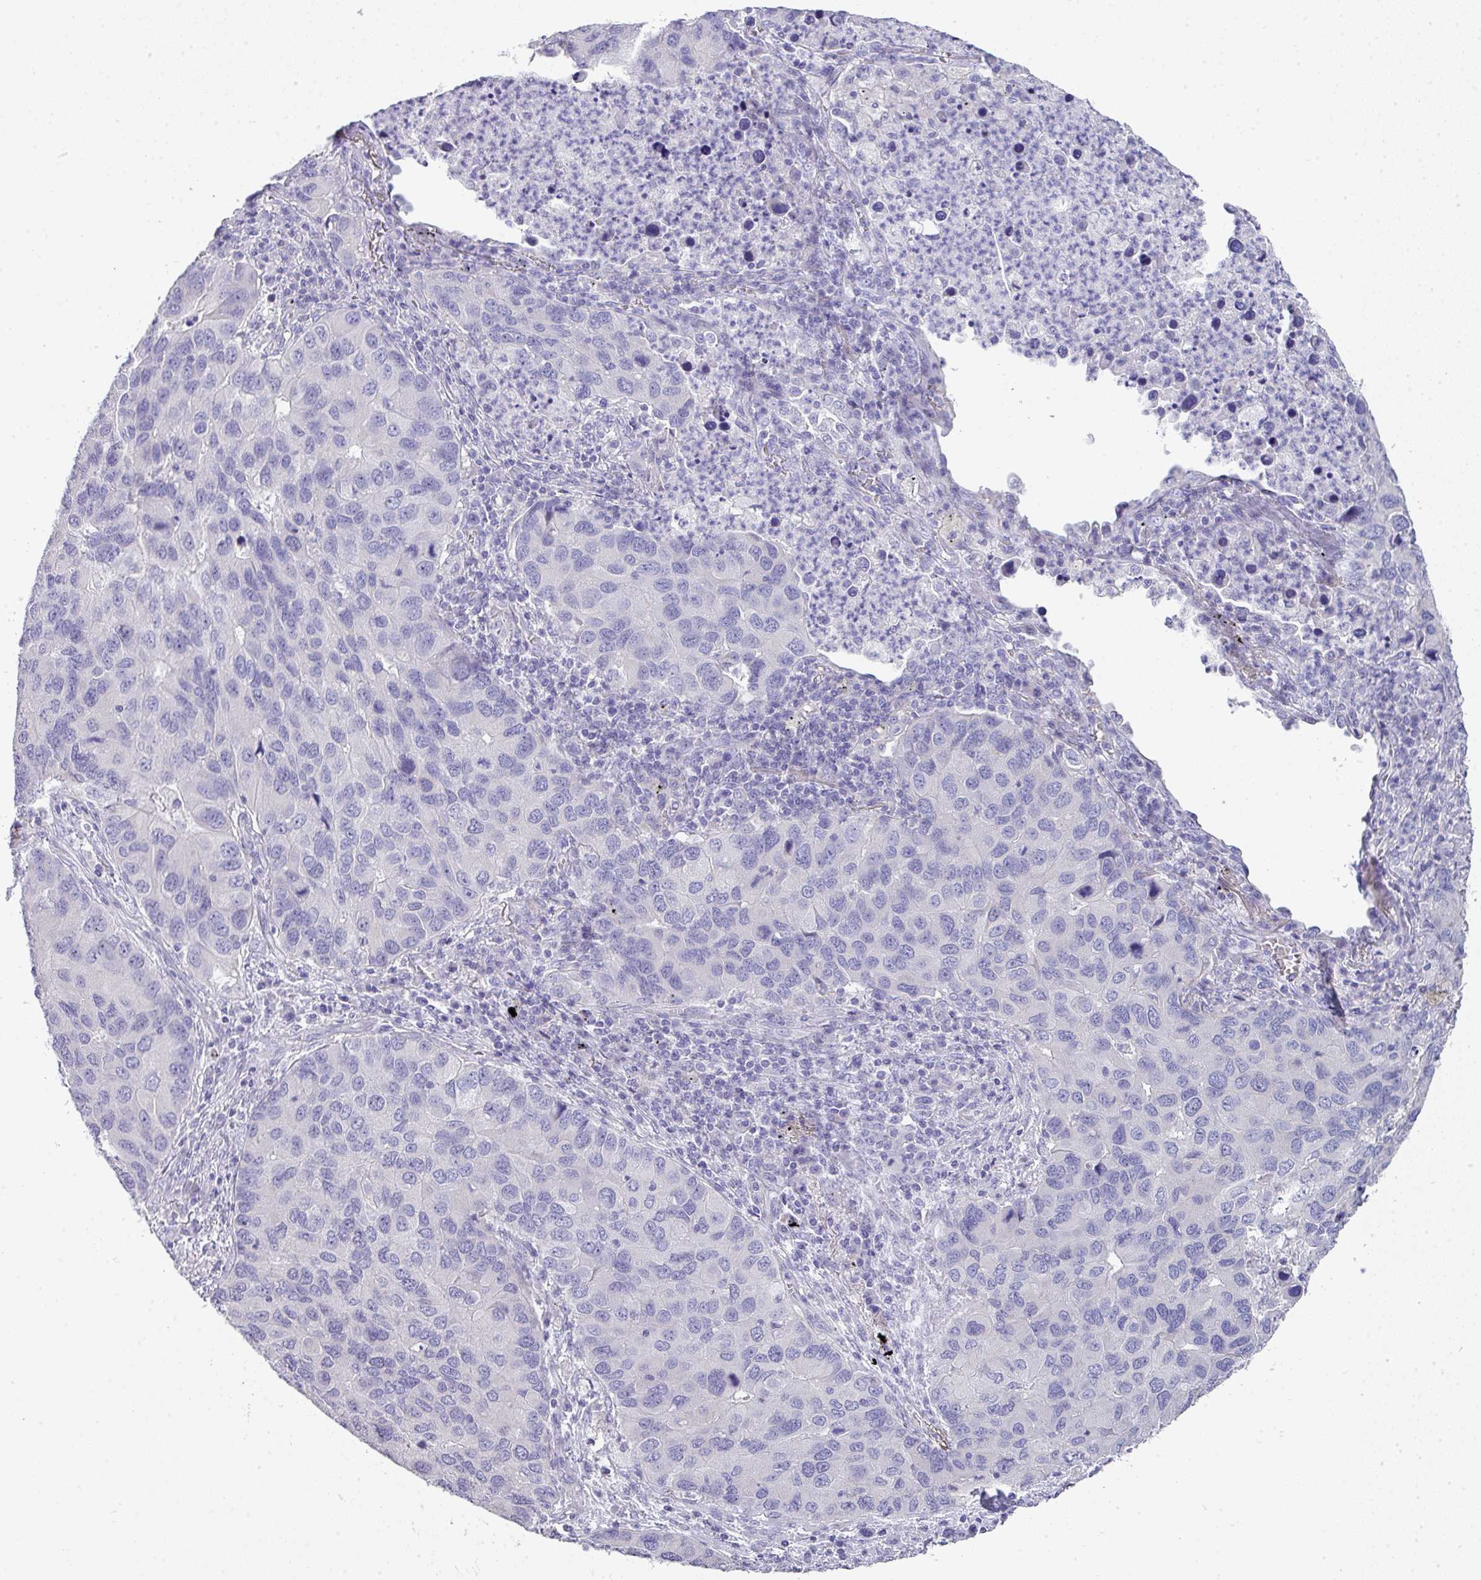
{"staining": {"intensity": "negative", "quantity": "none", "location": "none"}, "tissue": "lung cancer", "cell_type": "Tumor cells", "image_type": "cancer", "snomed": [{"axis": "morphology", "description": "Aneuploidy"}, {"axis": "morphology", "description": "Adenocarcinoma, NOS"}, {"axis": "topography", "description": "Lymph node"}, {"axis": "topography", "description": "Lung"}], "caption": "Human lung cancer stained for a protein using immunohistochemistry (IHC) demonstrates no positivity in tumor cells.", "gene": "GLI4", "patient": {"sex": "female", "age": 74}}